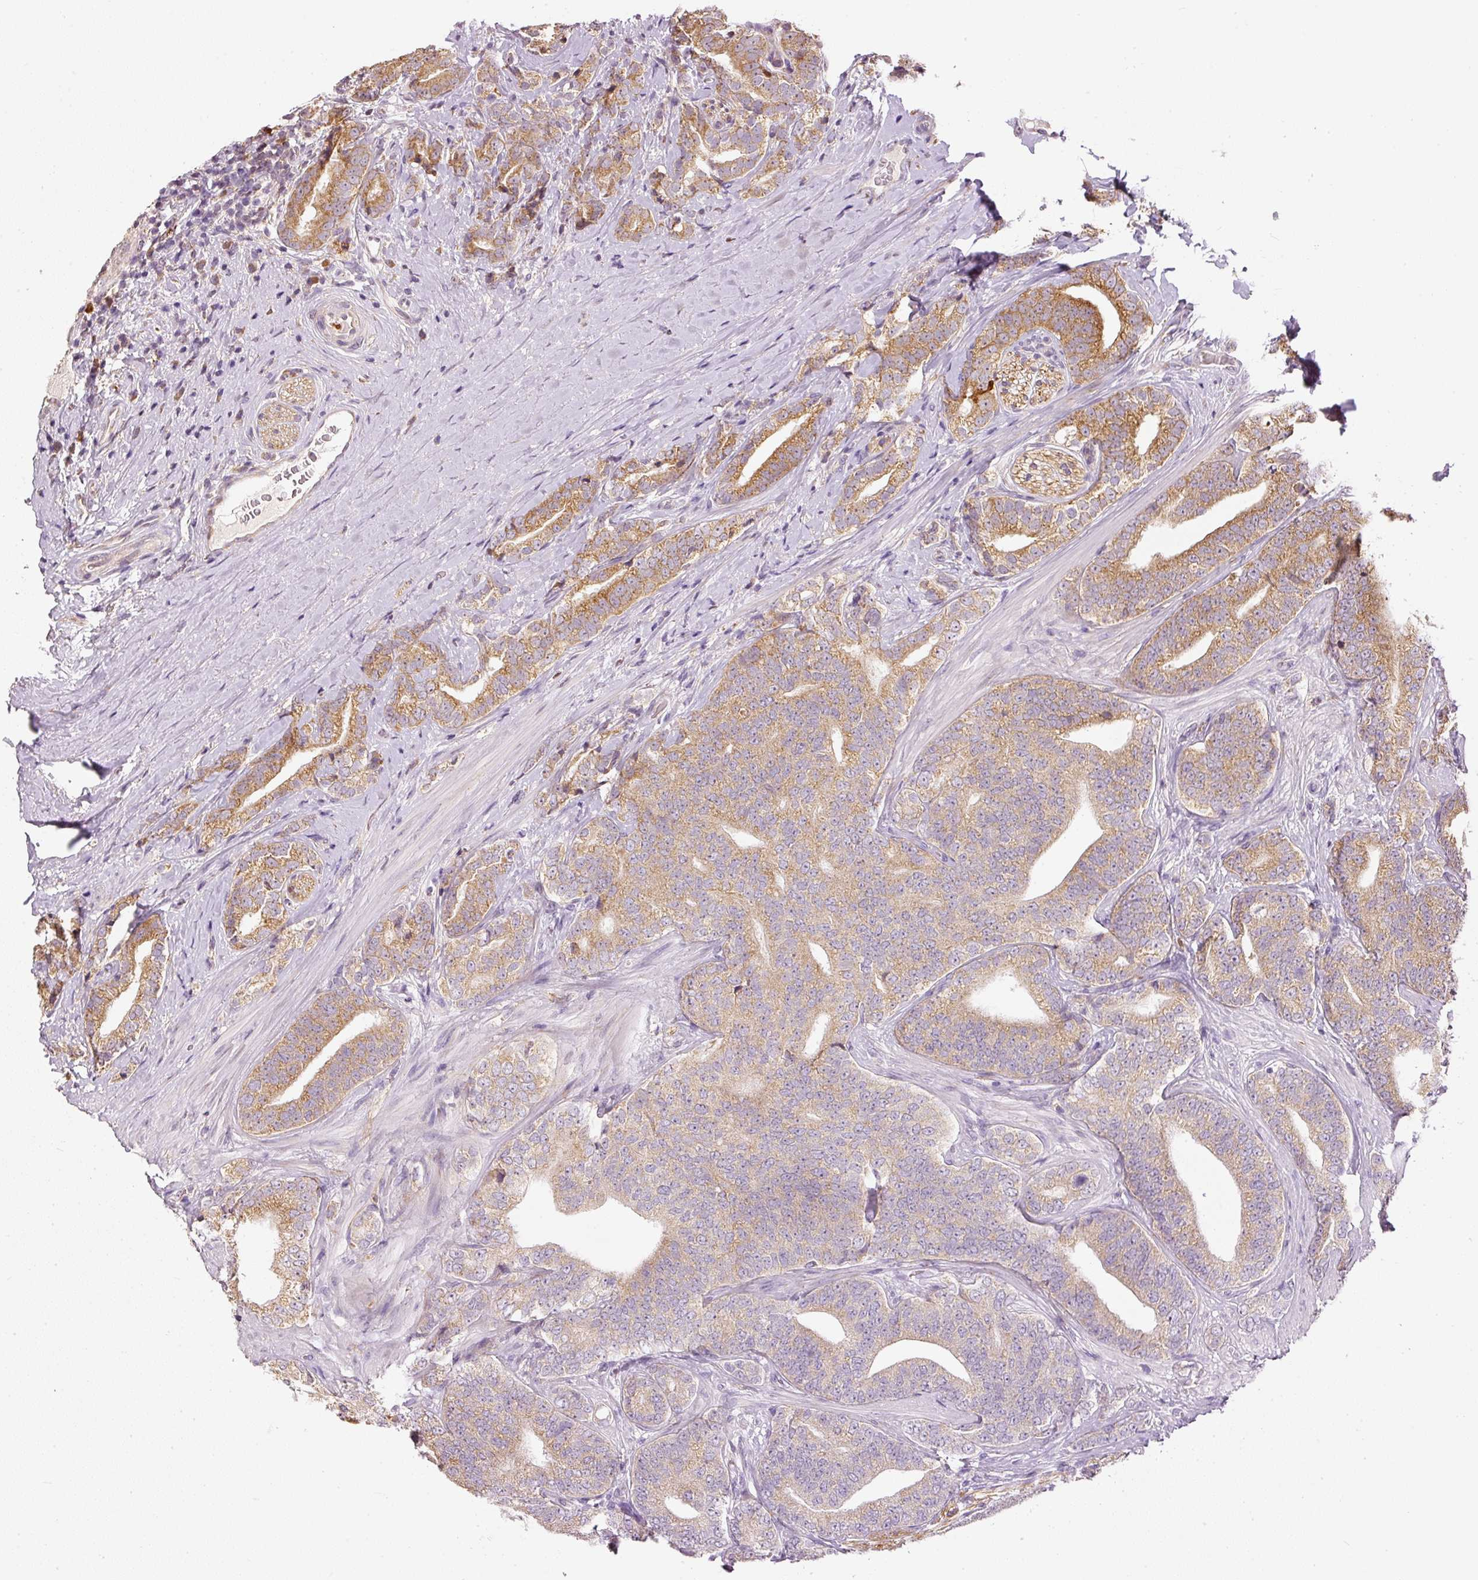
{"staining": {"intensity": "moderate", "quantity": "25%-75%", "location": "cytoplasmic/membranous"}, "tissue": "prostate cancer", "cell_type": "Tumor cells", "image_type": "cancer", "snomed": [{"axis": "morphology", "description": "Adenocarcinoma, High grade"}, {"axis": "topography", "description": "Prostate"}], "caption": "IHC staining of prostate cancer (adenocarcinoma (high-grade)), which reveals medium levels of moderate cytoplasmic/membranous staining in about 25%-75% of tumor cells indicating moderate cytoplasmic/membranous protein staining. The staining was performed using DAB (brown) for protein detection and nuclei were counterstained in hematoxylin (blue).", "gene": "MTHFD1L", "patient": {"sex": "male", "age": 72}}